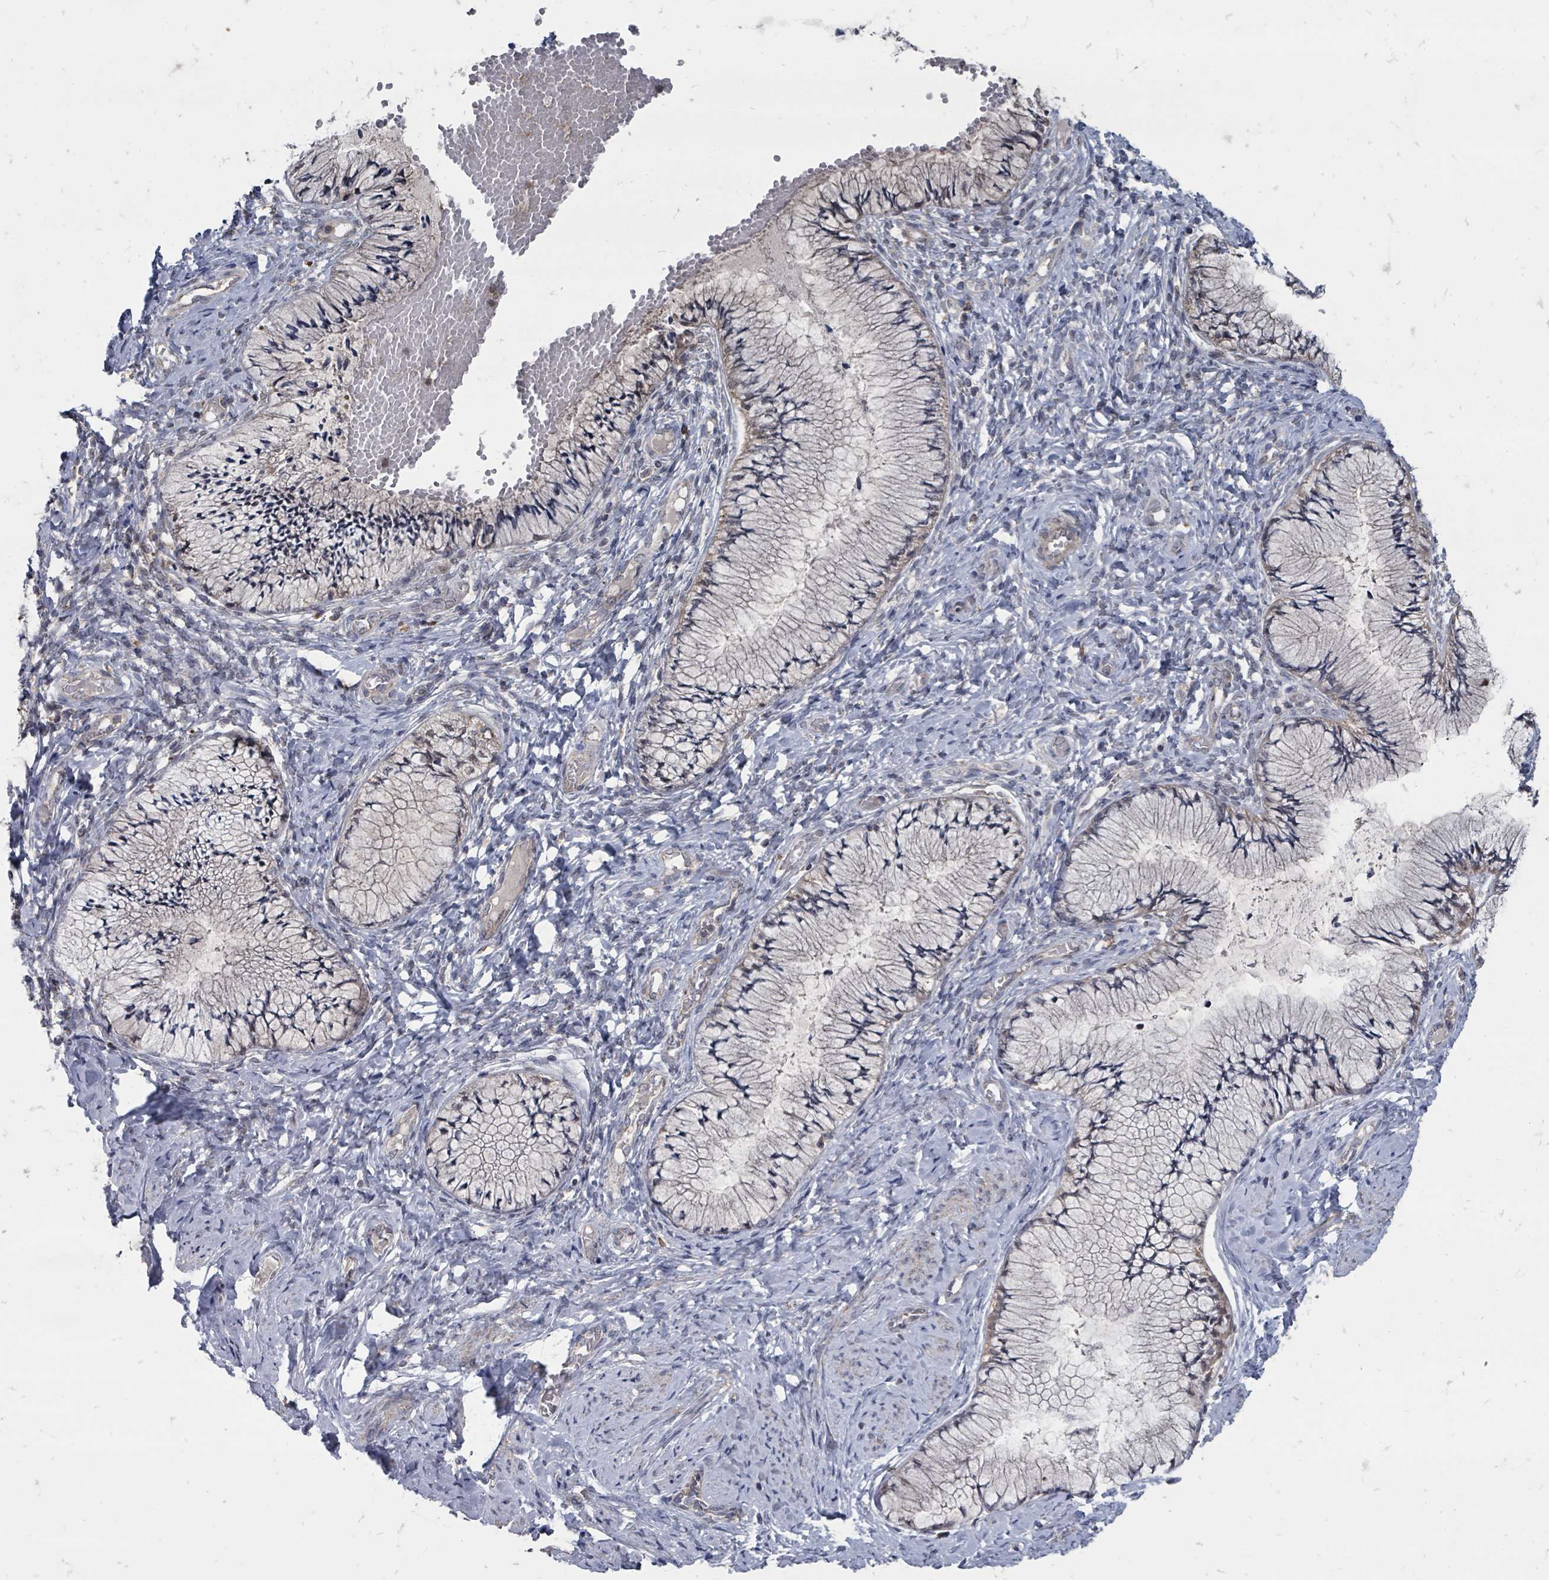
{"staining": {"intensity": "weak", "quantity": "25%-75%", "location": "cytoplasmic/membranous"}, "tissue": "cervix", "cell_type": "Glandular cells", "image_type": "normal", "snomed": [{"axis": "morphology", "description": "Normal tissue, NOS"}, {"axis": "topography", "description": "Cervix"}], "caption": "A photomicrograph of human cervix stained for a protein exhibits weak cytoplasmic/membranous brown staining in glandular cells. (DAB IHC with brightfield microscopy, high magnification).", "gene": "MAGOHB", "patient": {"sex": "female", "age": 42}}